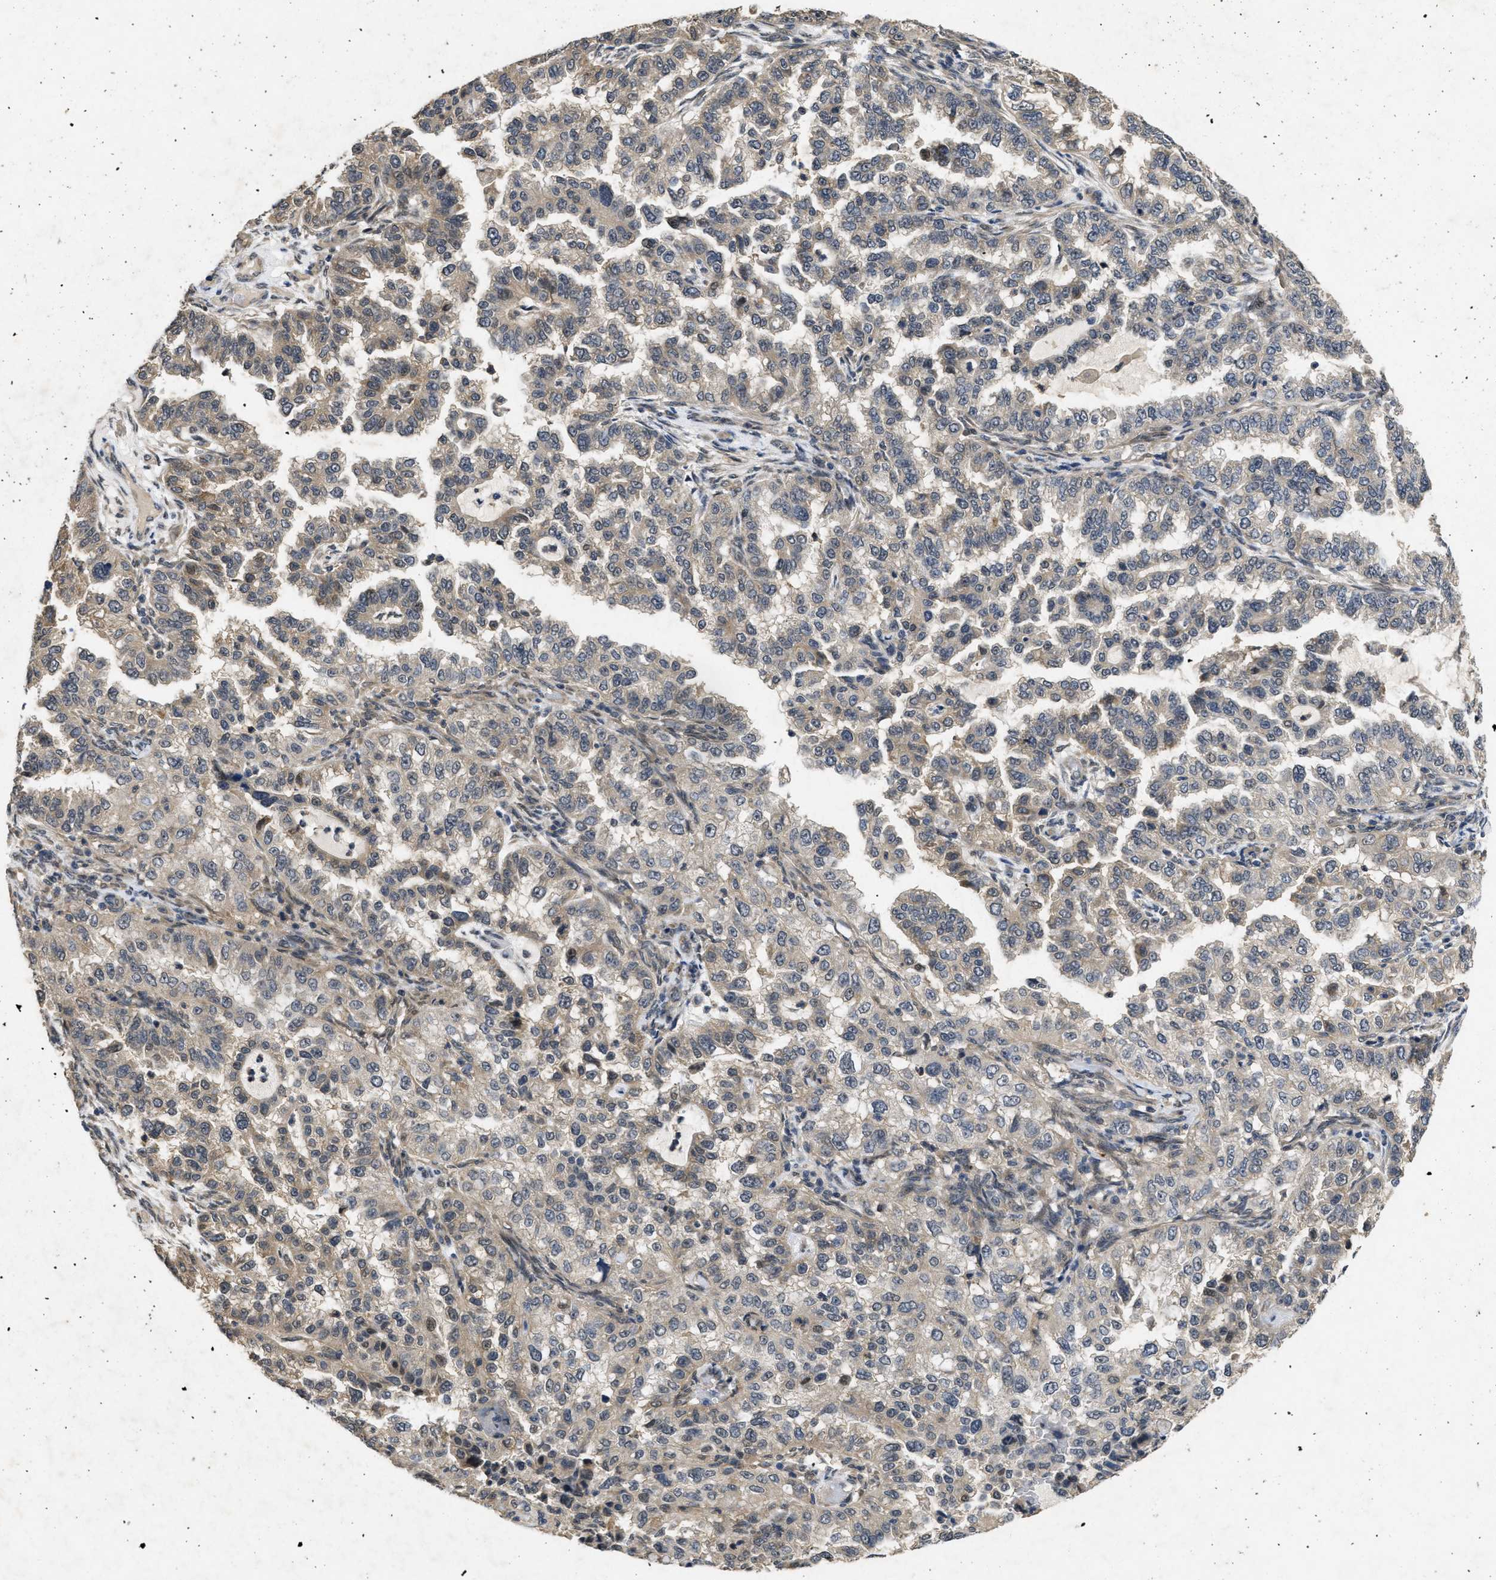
{"staining": {"intensity": "weak", "quantity": "<25%", "location": "cytoplasmic/membranous"}, "tissue": "endometrial cancer", "cell_type": "Tumor cells", "image_type": "cancer", "snomed": [{"axis": "morphology", "description": "Adenocarcinoma, NOS"}, {"axis": "topography", "description": "Endometrium"}], "caption": "This is an immunohistochemistry micrograph of endometrial adenocarcinoma. There is no positivity in tumor cells.", "gene": "PAPOLG", "patient": {"sex": "female", "age": 85}}